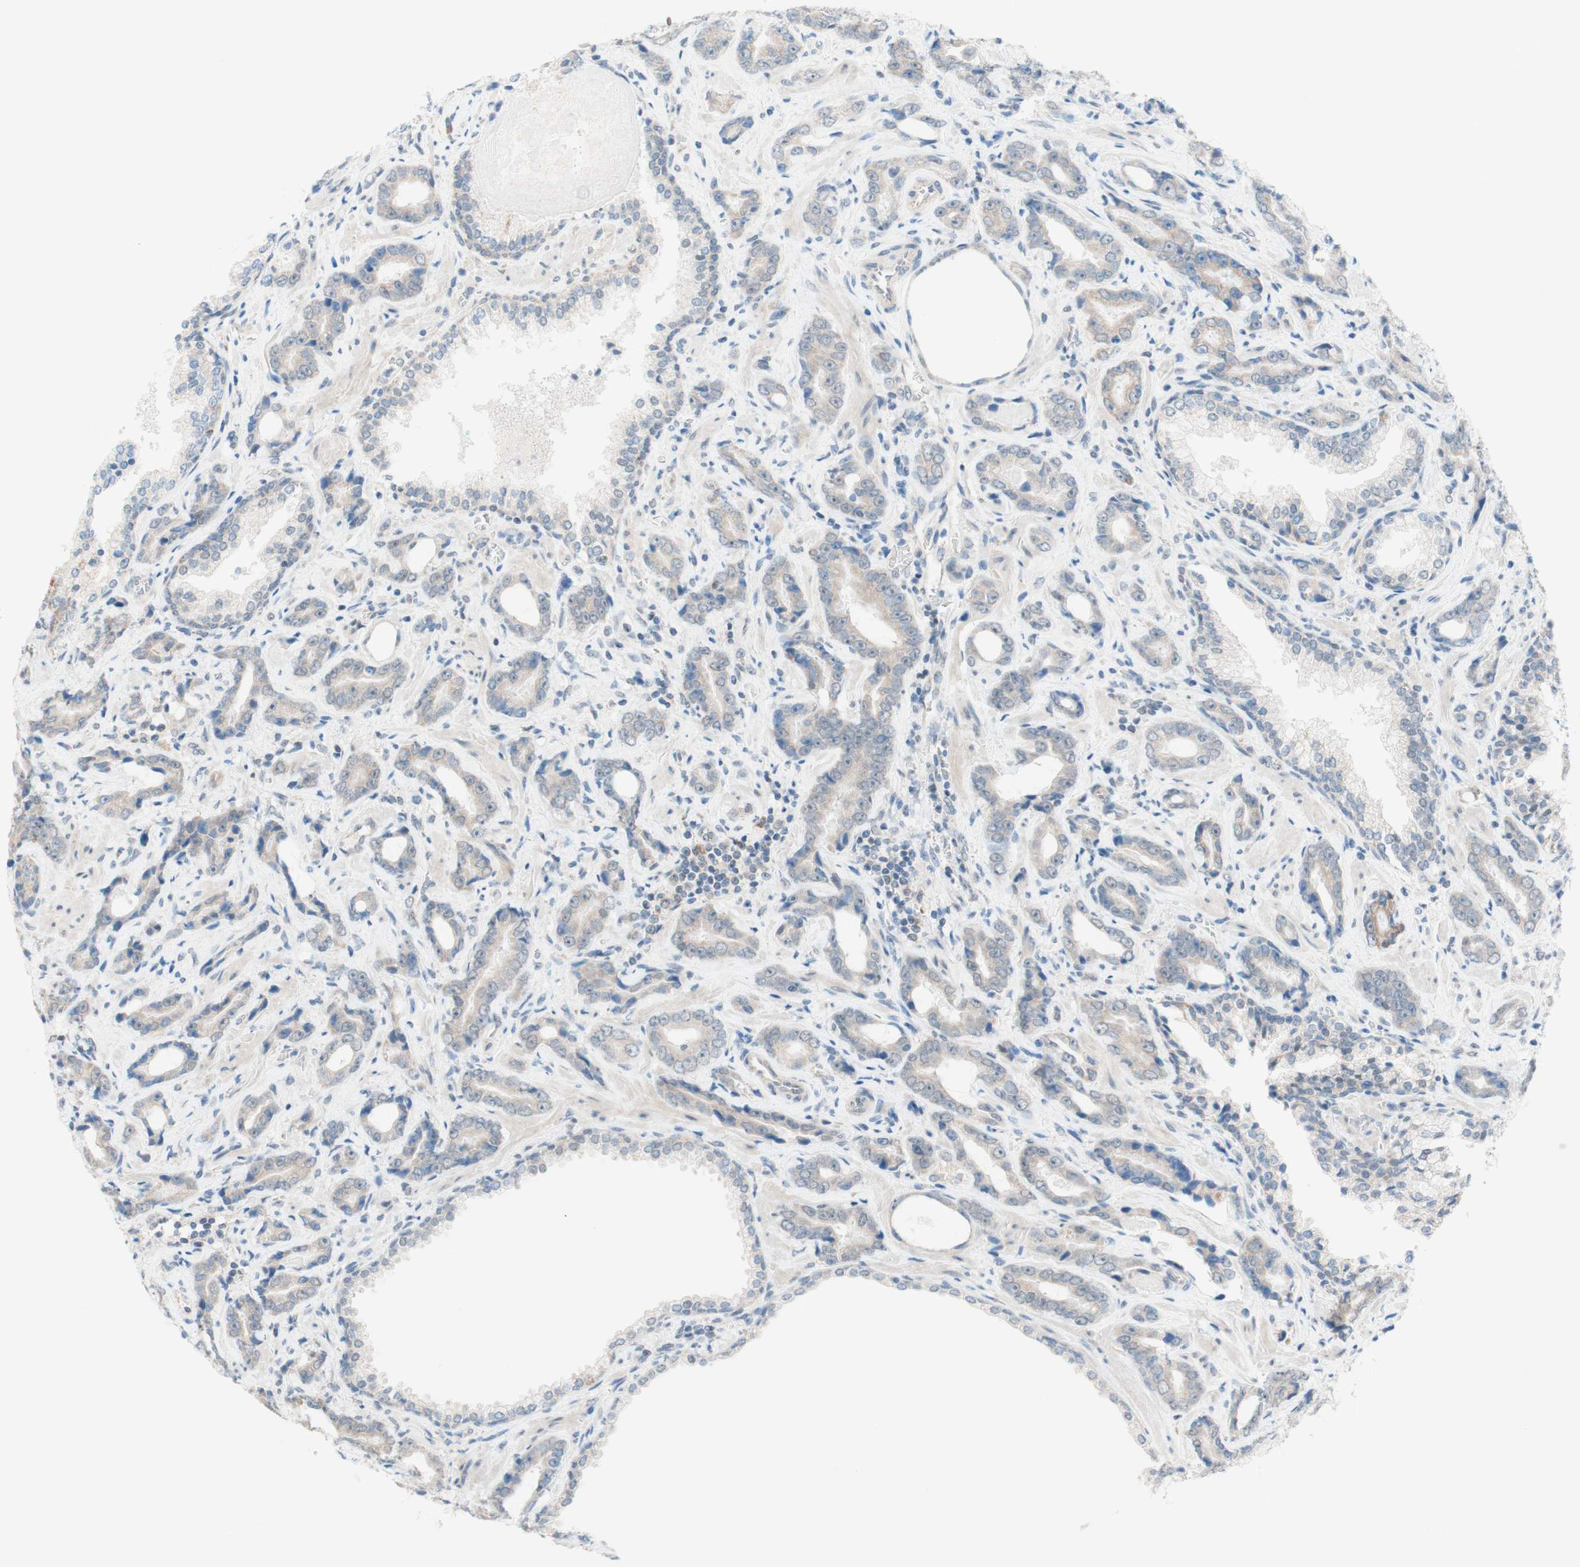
{"staining": {"intensity": "weak", "quantity": "<25%", "location": "cytoplasmic/membranous"}, "tissue": "prostate cancer", "cell_type": "Tumor cells", "image_type": "cancer", "snomed": [{"axis": "morphology", "description": "Adenocarcinoma, Low grade"}, {"axis": "topography", "description": "Prostate"}], "caption": "This is an immunohistochemistry (IHC) micrograph of prostate adenocarcinoma (low-grade). There is no staining in tumor cells.", "gene": "JPH1", "patient": {"sex": "male", "age": 60}}